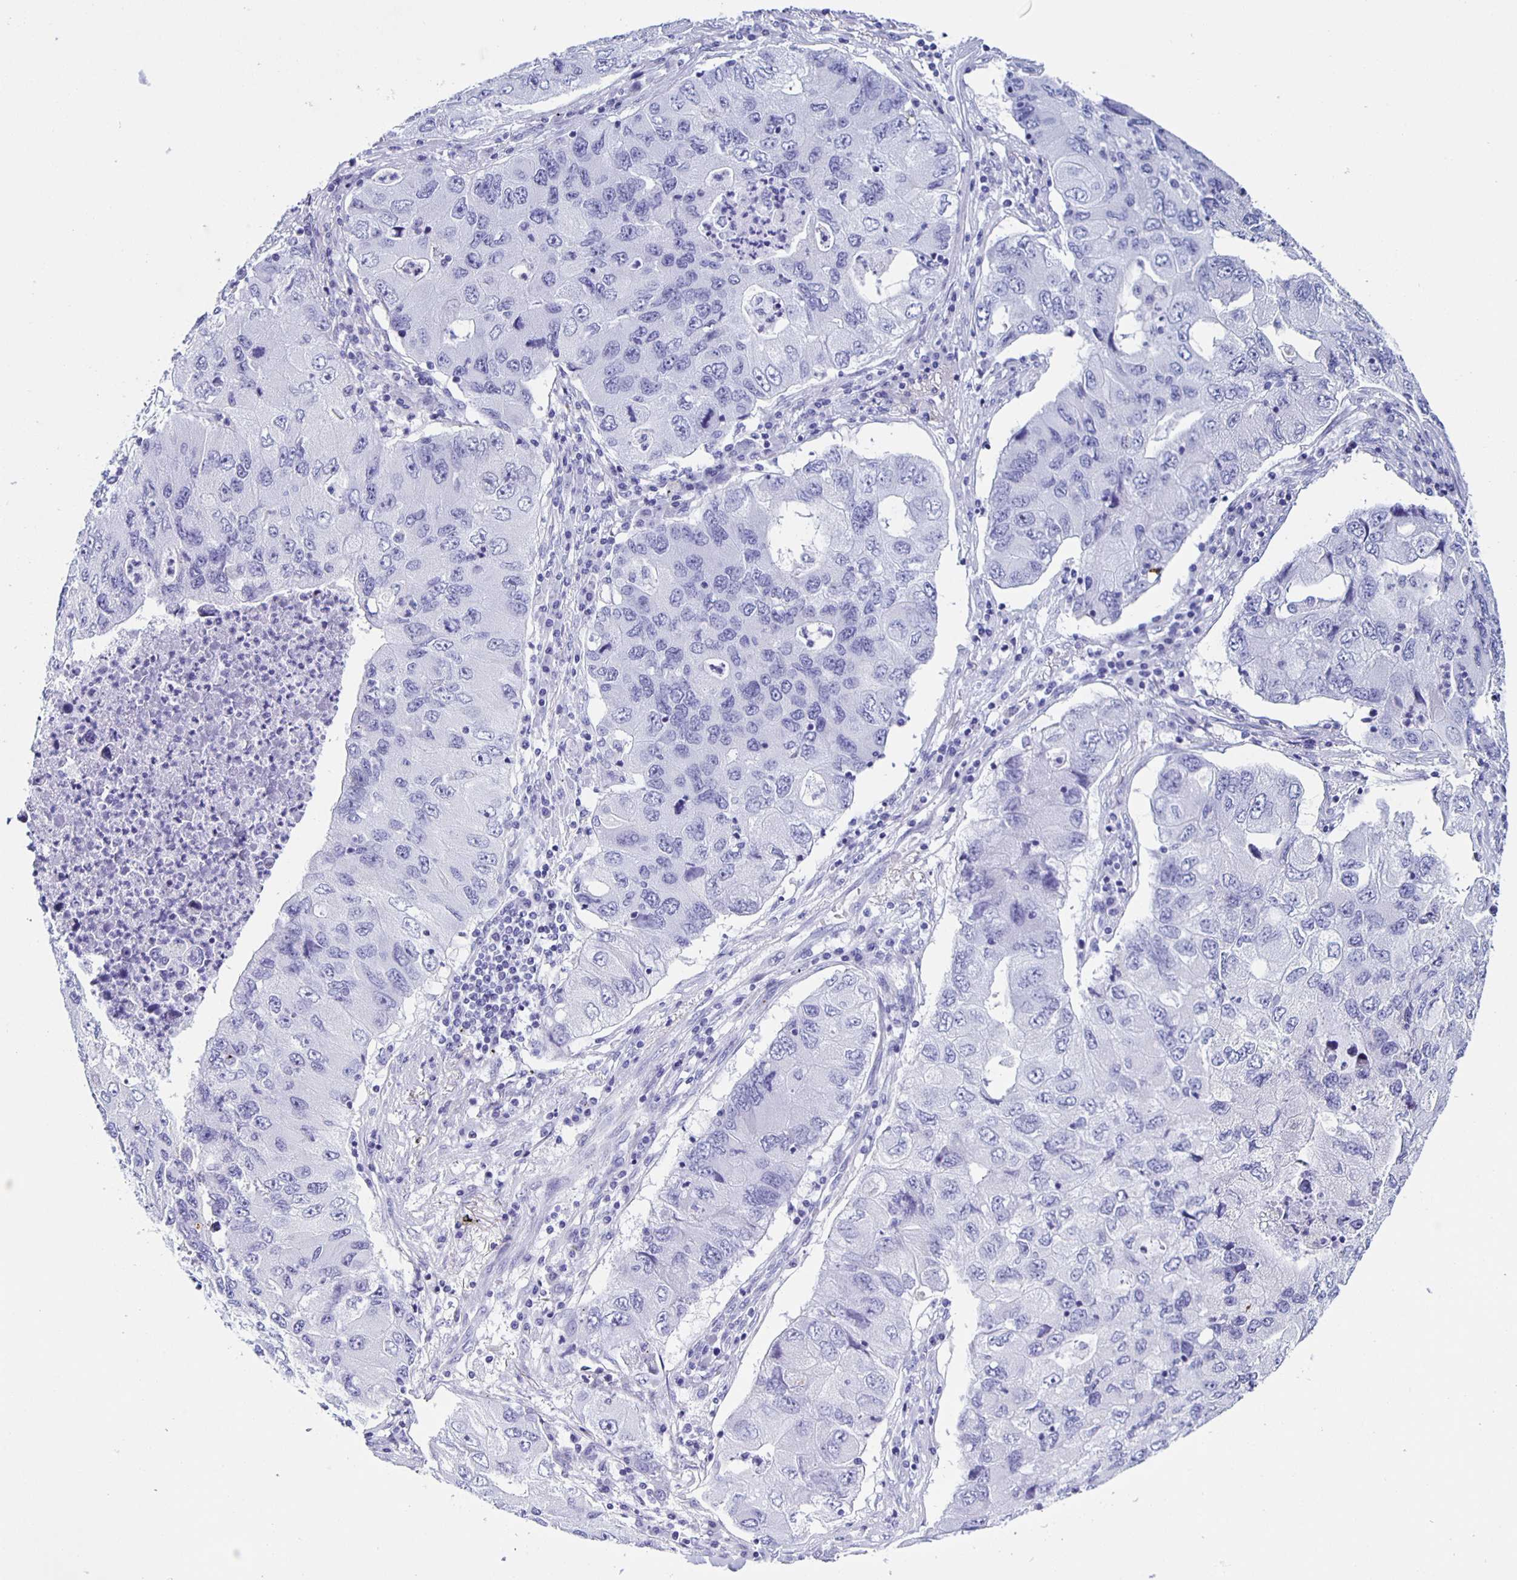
{"staining": {"intensity": "negative", "quantity": "none", "location": "none"}, "tissue": "lung cancer", "cell_type": "Tumor cells", "image_type": "cancer", "snomed": [{"axis": "morphology", "description": "Adenocarcinoma, NOS"}, {"axis": "morphology", "description": "Adenocarcinoma, metastatic, NOS"}, {"axis": "topography", "description": "Lymph node"}, {"axis": "topography", "description": "Lung"}], "caption": "This is an immunohistochemistry image of human adenocarcinoma (lung). There is no staining in tumor cells.", "gene": "AQP6", "patient": {"sex": "female", "age": 54}}